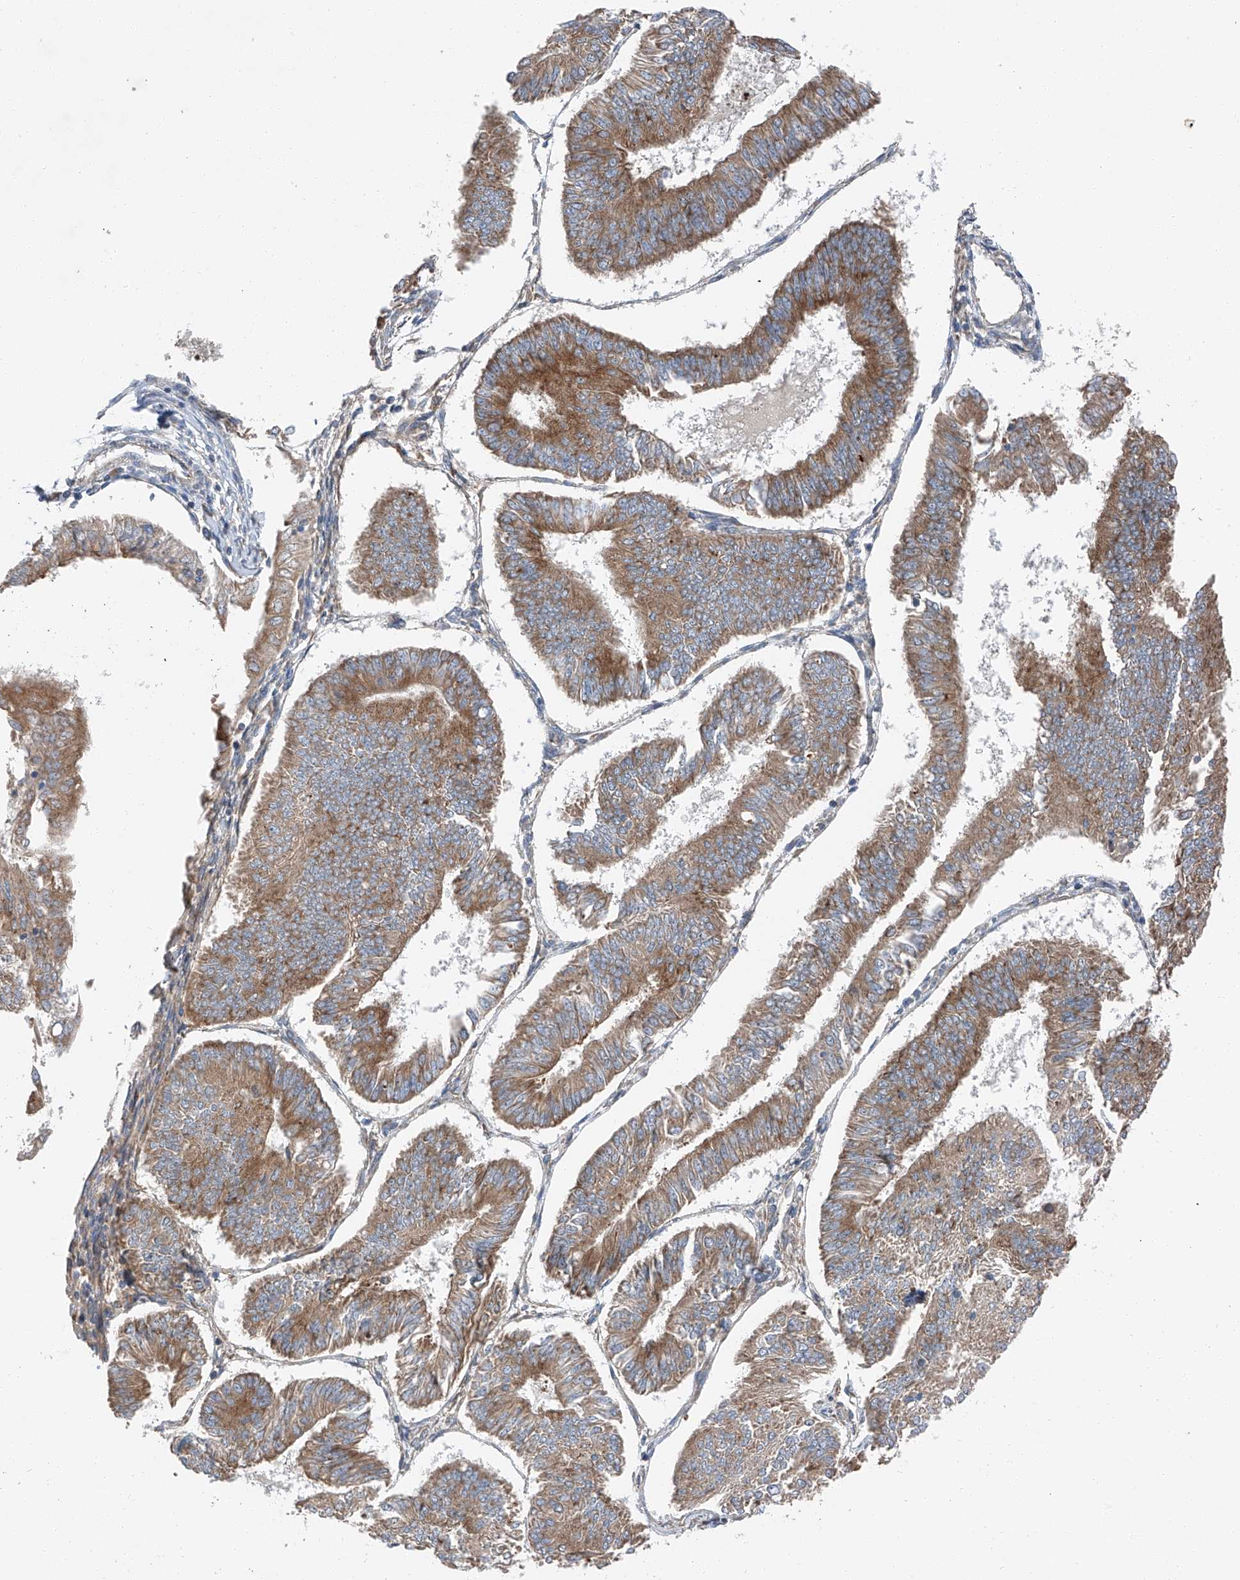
{"staining": {"intensity": "moderate", "quantity": ">75%", "location": "cytoplasmic/membranous"}, "tissue": "endometrial cancer", "cell_type": "Tumor cells", "image_type": "cancer", "snomed": [{"axis": "morphology", "description": "Adenocarcinoma, NOS"}, {"axis": "topography", "description": "Endometrium"}], "caption": "The photomicrograph shows a brown stain indicating the presence of a protein in the cytoplasmic/membranous of tumor cells in adenocarcinoma (endometrial). Immunohistochemistry (ihc) stains the protein in brown and the nuclei are stained blue.", "gene": "ZC3H15", "patient": {"sex": "female", "age": 58}}